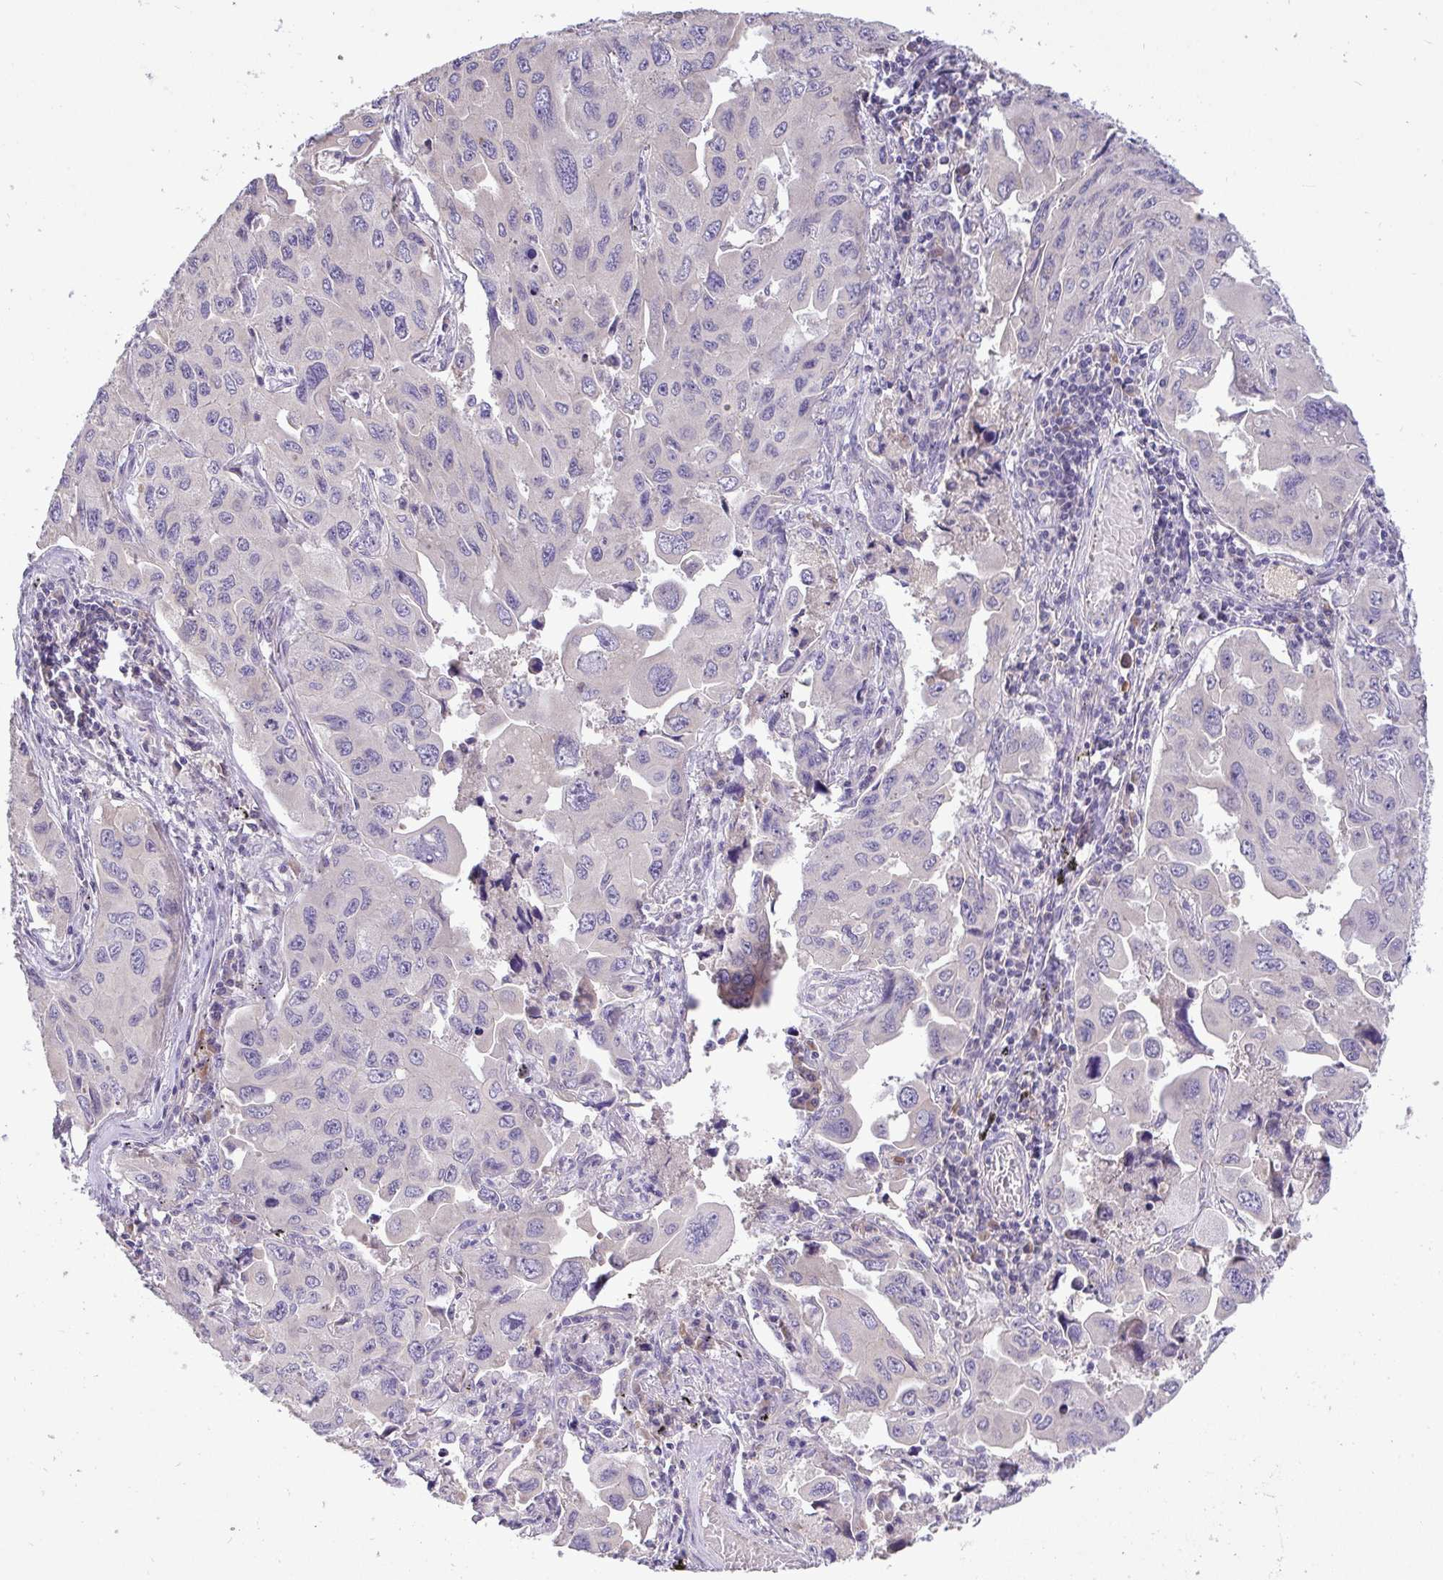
{"staining": {"intensity": "negative", "quantity": "none", "location": "none"}, "tissue": "lung cancer", "cell_type": "Tumor cells", "image_type": "cancer", "snomed": [{"axis": "morphology", "description": "Adenocarcinoma, NOS"}, {"axis": "topography", "description": "Lung"}], "caption": "Immunohistochemistry (IHC) of lung cancer (adenocarcinoma) displays no staining in tumor cells. (Stains: DAB (3,3'-diaminobenzidine) immunohistochemistry with hematoxylin counter stain, Microscopy: brightfield microscopy at high magnification).", "gene": "ZNF581", "patient": {"sex": "male", "age": 64}}